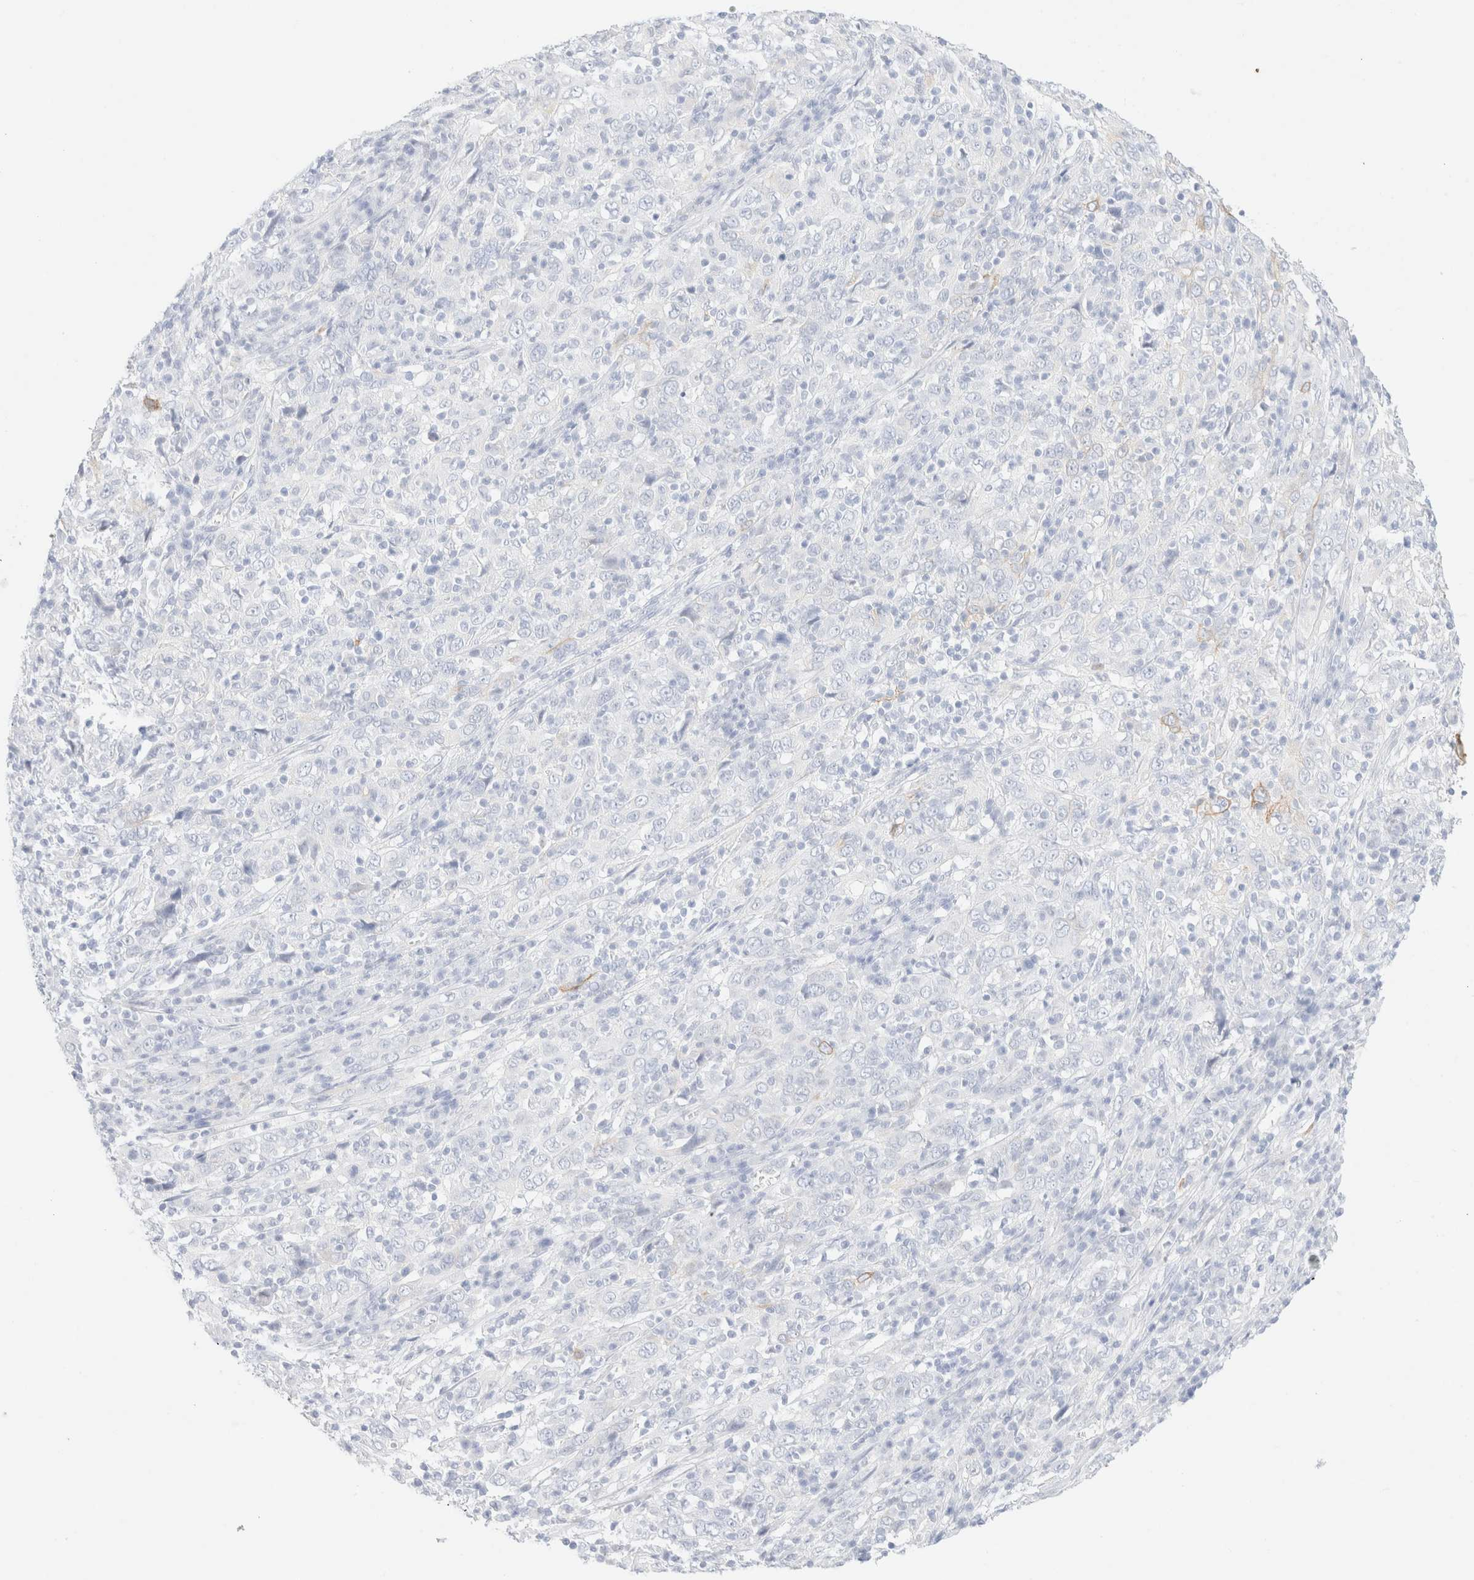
{"staining": {"intensity": "negative", "quantity": "none", "location": "none"}, "tissue": "cervical cancer", "cell_type": "Tumor cells", "image_type": "cancer", "snomed": [{"axis": "morphology", "description": "Squamous cell carcinoma, NOS"}, {"axis": "topography", "description": "Cervix"}], "caption": "A histopathology image of human squamous cell carcinoma (cervical) is negative for staining in tumor cells.", "gene": "KRT15", "patient": {"sex": "female", "age": 46}}